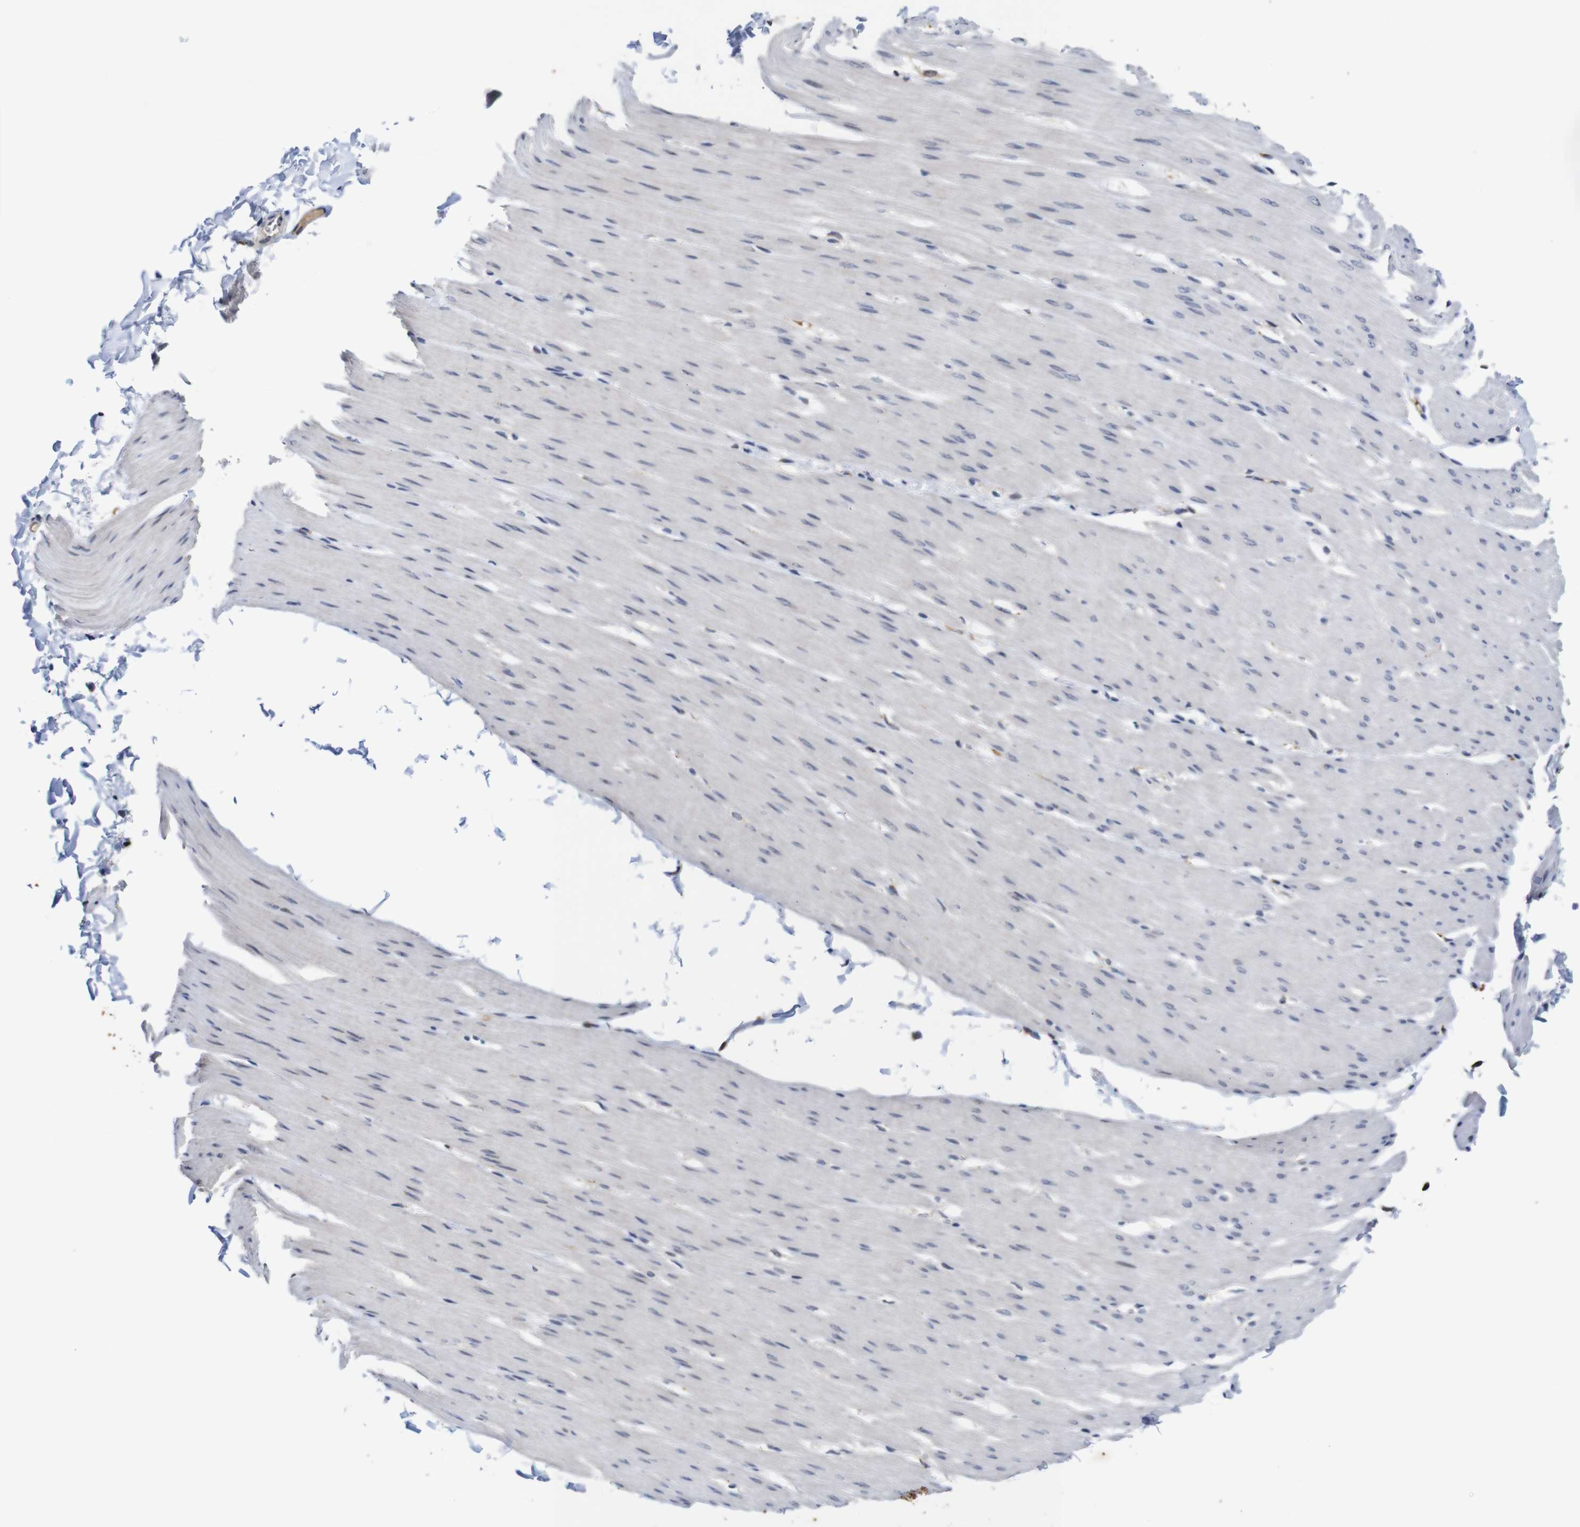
{"staining": {"intensity": "negative", "quantity": "none", "location": "none"}, "tissue": "smooth muscle", "cell_type": "Smooth muscle cells", "image_type": "normal", "snomed": [{"axis": "morphology", "description": "Normal tissue, NOS"}, {"axis": "topography", "description": "Smooth muscle"}, {"axis": "topography", "description": "Colon"}], "caption": "Smooth muscle cells are negative for brown protein staining in unremarkable smooth muscle. (DAB (3,3'-diaminobenzidine) IHC with hematoxylin counter stain).", "gene": "FURIN", "patient": {"sex": "male", "age": 67}}